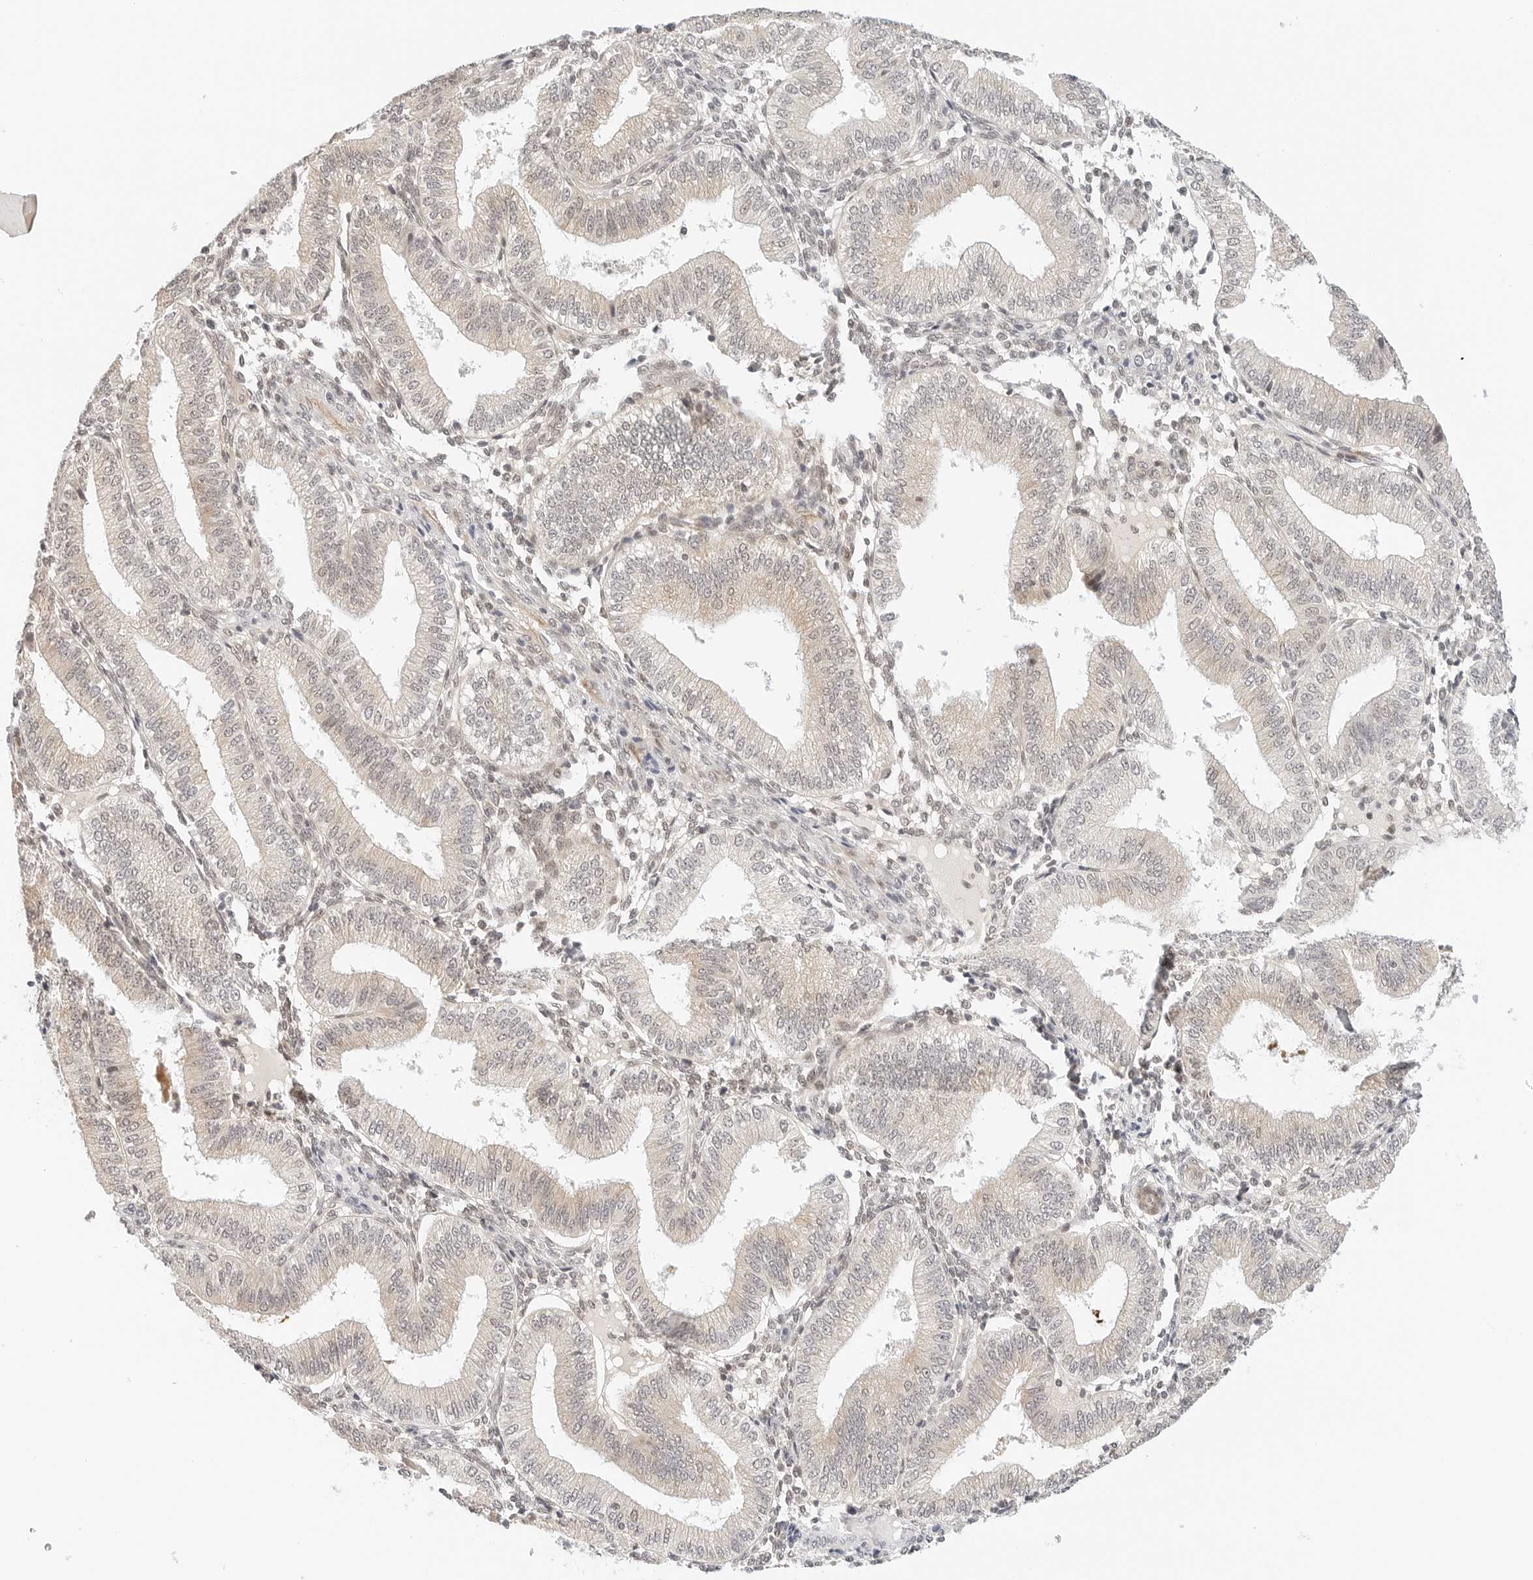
{"staining": {"intensity": "moderate", "quantity": "25%-75%", "location": "nuclear"}, "tissue": "endometrium", "cell_type": "Cells in endometrial stroma", "image_type": "normal", "snomed": [{"axis": "morphology", "description": "Normal tissue, NOS"}, {"axis": "topography", "description": "Endometrium"}], "caption": "High-magnification brightfield microscopy of unremarkable endometrium stained with DAB (3,3'-diaminobenzidine) (brown) and counterstained with hematoxylin (blue). cells in endometrial stroma exhibit moderate nuclear staining is seen in about25%-75% of cells.", "gene": "NEO1", "patient": {"sex": "female", "age": 39}}